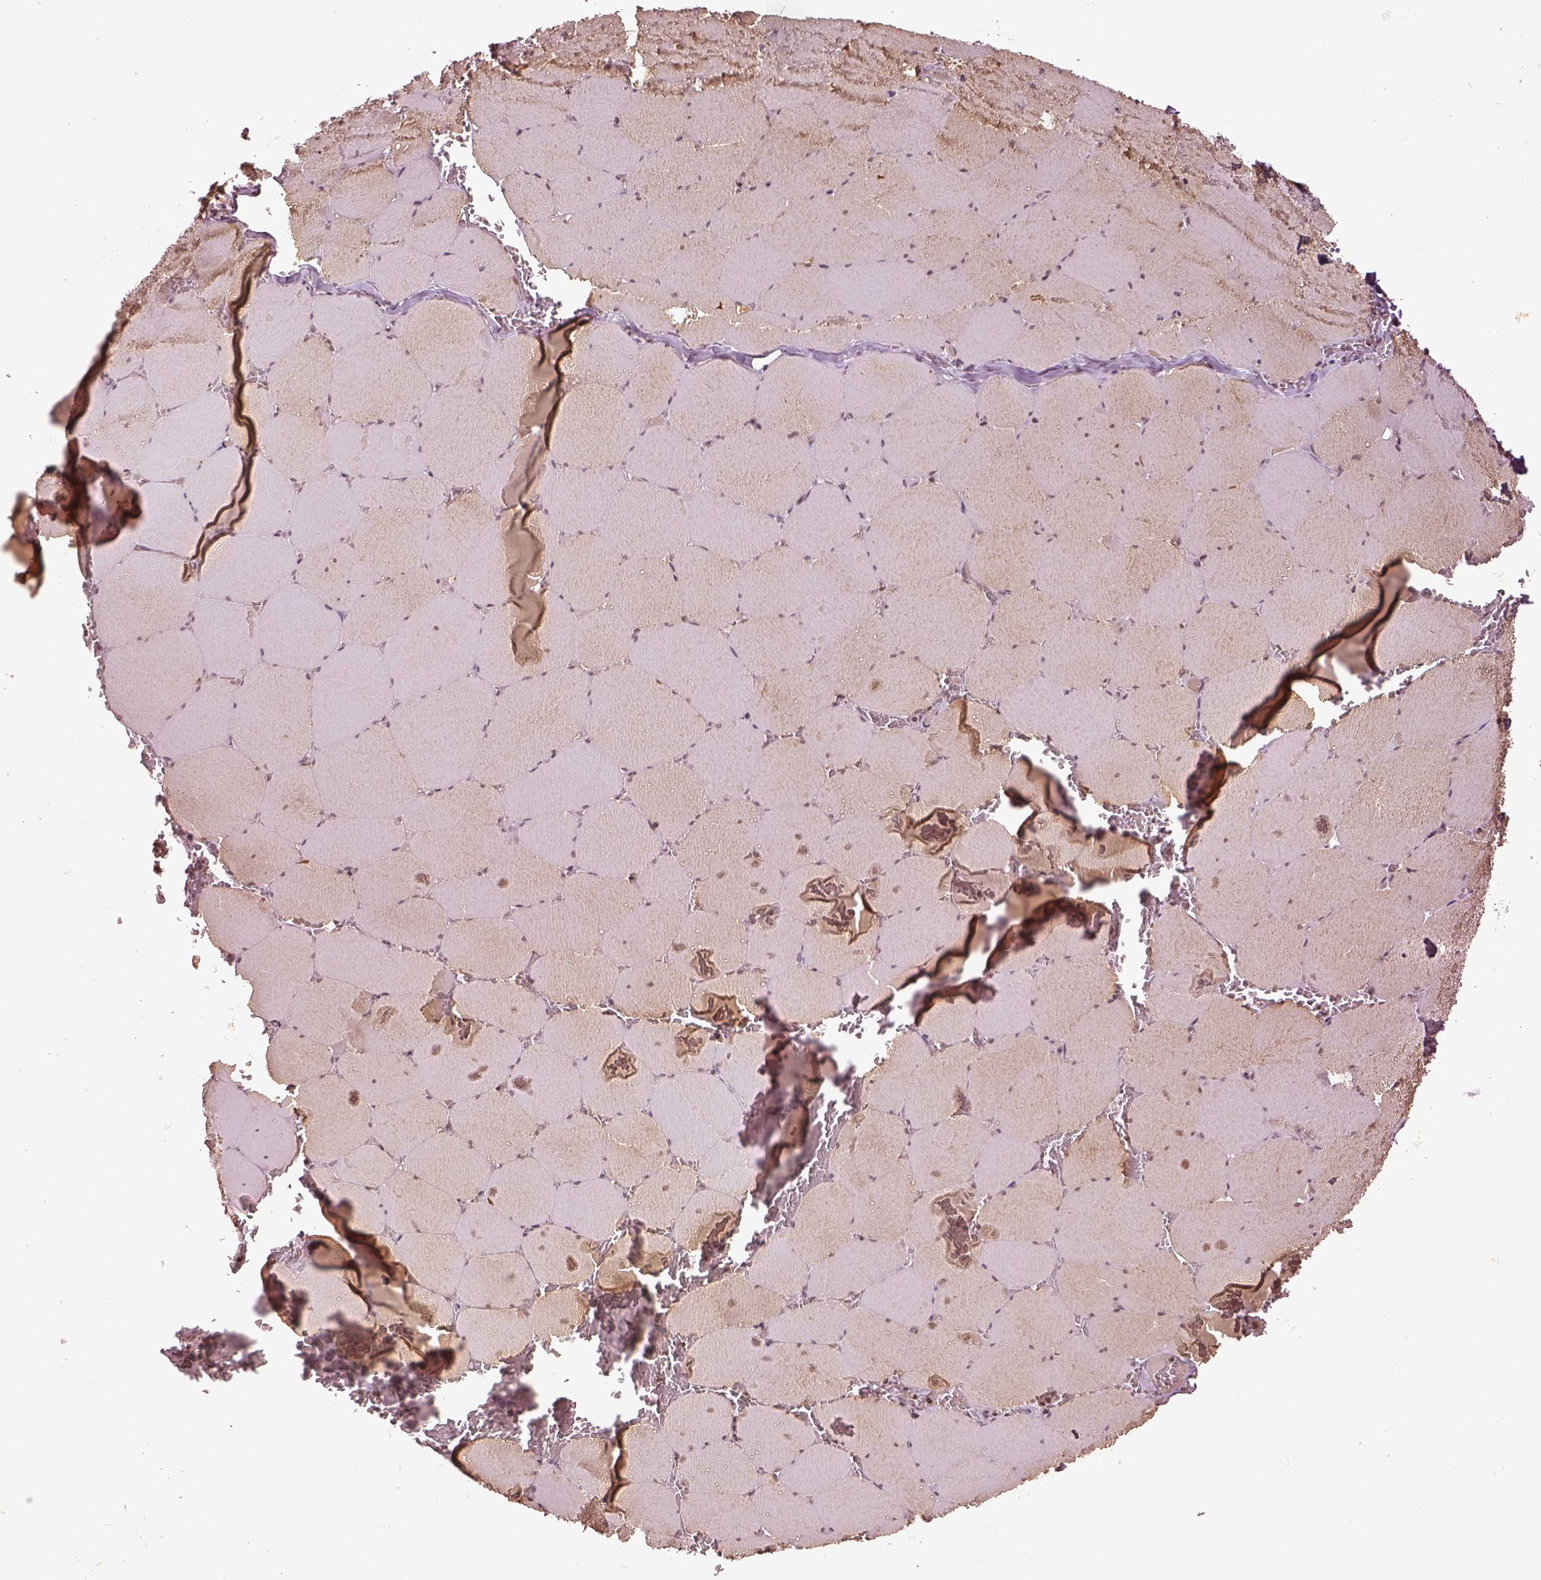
{"staining": {"intensity": "negative", "quantity": "none", "location": "none"}, "tissue": "skeletal muscle", "cell_type": "Myocytes", "image_type": "normal", "snomed": [{"axis": "morphology", "description": "Normal tissue, NOS"}, {"axis": "morphology", "description": "Malignant melanoma, Metastatic site"}, {"axis": "topography", "description": "Skeletal muscle"}], "caption": "Photomicrograph shows no significant protein positivity in myocytes of normal skeletal muscle. (Brightfield microscopy of DAB immunohistochemistry at high magnification).", "gene": "GRM4", "patient": {"sex": "male", "age": 50}}